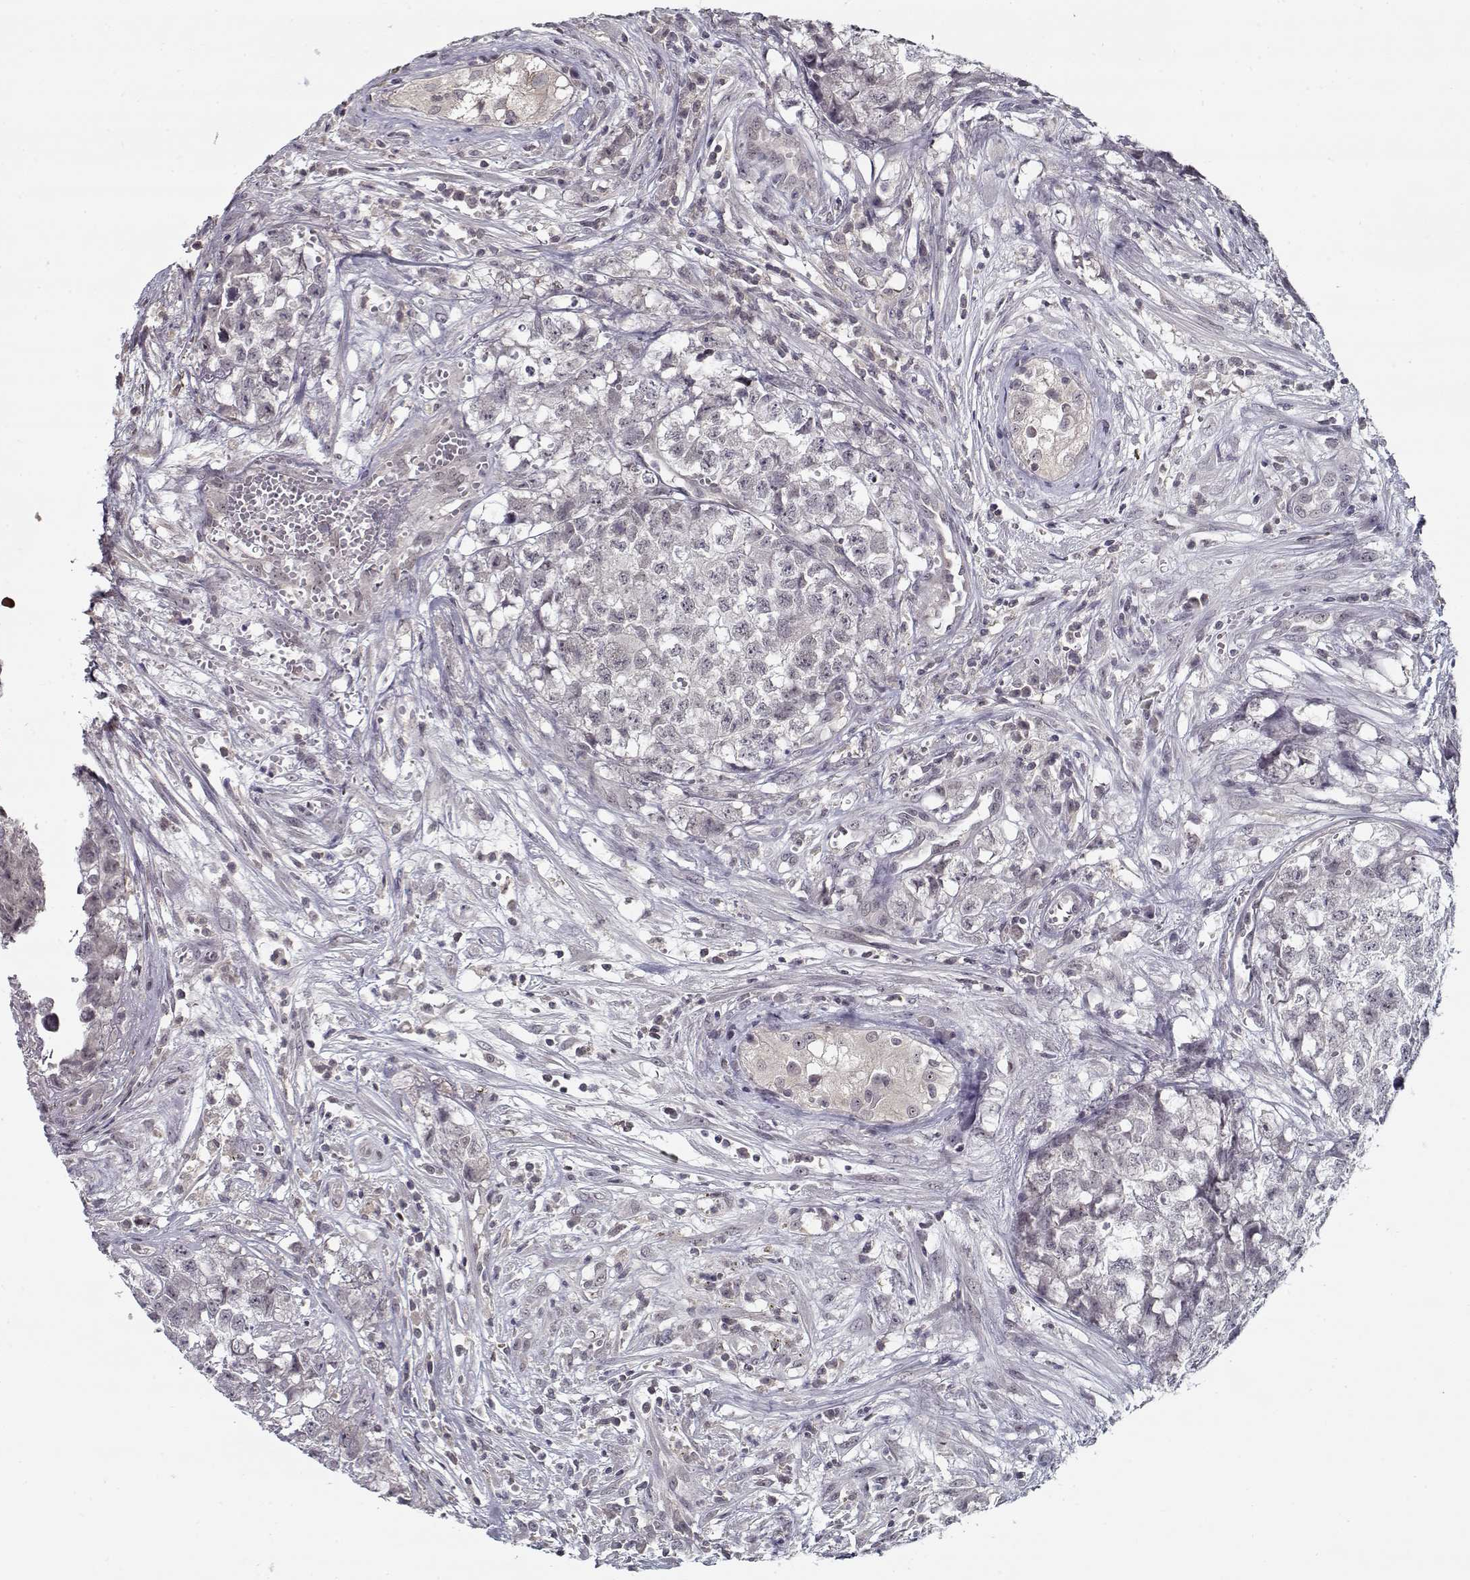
{"staining": {"intensity": "negative", "quantity": "none", "location": "none"}, "tissue": "testis cancer", "cell_type": "Tumor cells", "image_type": "cancer", "snomed": [{"axis": "morphology", "description": "Seminoma, NOS"}, {"axis": "morphology", "description": "Carcinoma, Embryonal, NOS"}, {"axis": "topography", "description": "Testis"}], "caption": "Human testis cancer stained for a protein using immunohistochemistry exhibits no expression in tumor cells.", "gene": "TESPA1", "patient": {"sex": "male", "age": 22}}